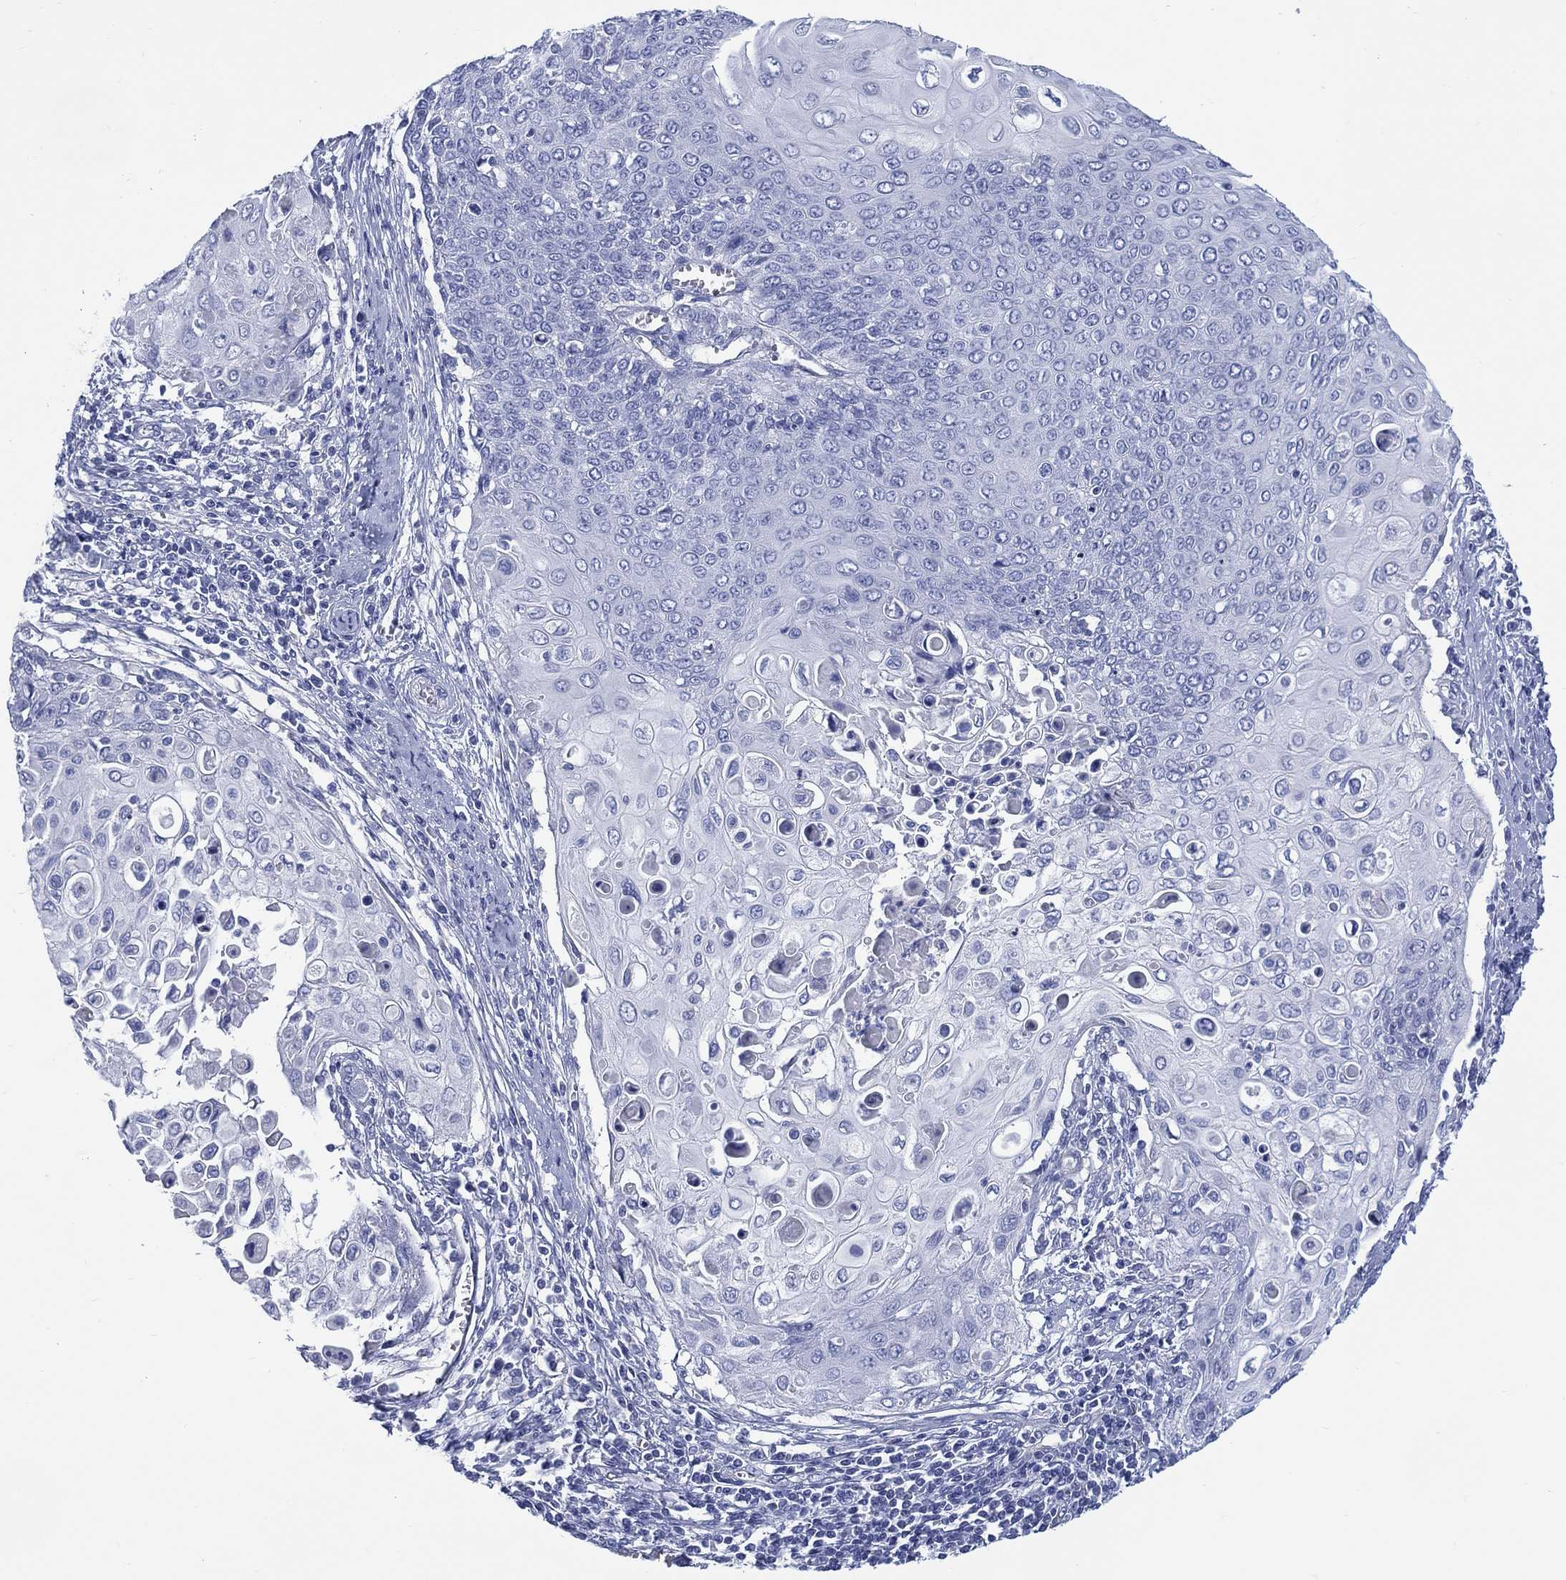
{"staining": {"intensity": "negative", "quantity": "none", "location": "none"}, "tissue": "cervical cancer", "cell_type": "Tumor cells", "image_type": "cancer", "snomed": [{"axis": "morphology", "description": "Squamous cell carcinoma, NOS"}, {"axis": "topography", "description": "Cervix"}], "caption": "Tumor cells show no significant protein expression in cervical cancer. Brightfield microscopy of immunohistochemistry (IHC) stained with DAB (3,3'-diaminobenzidine) (brown) and hematoxylin (blue), captured at high magnification.", "gene": "DDI1", "patient": {"sex": "female", "age": 39}}